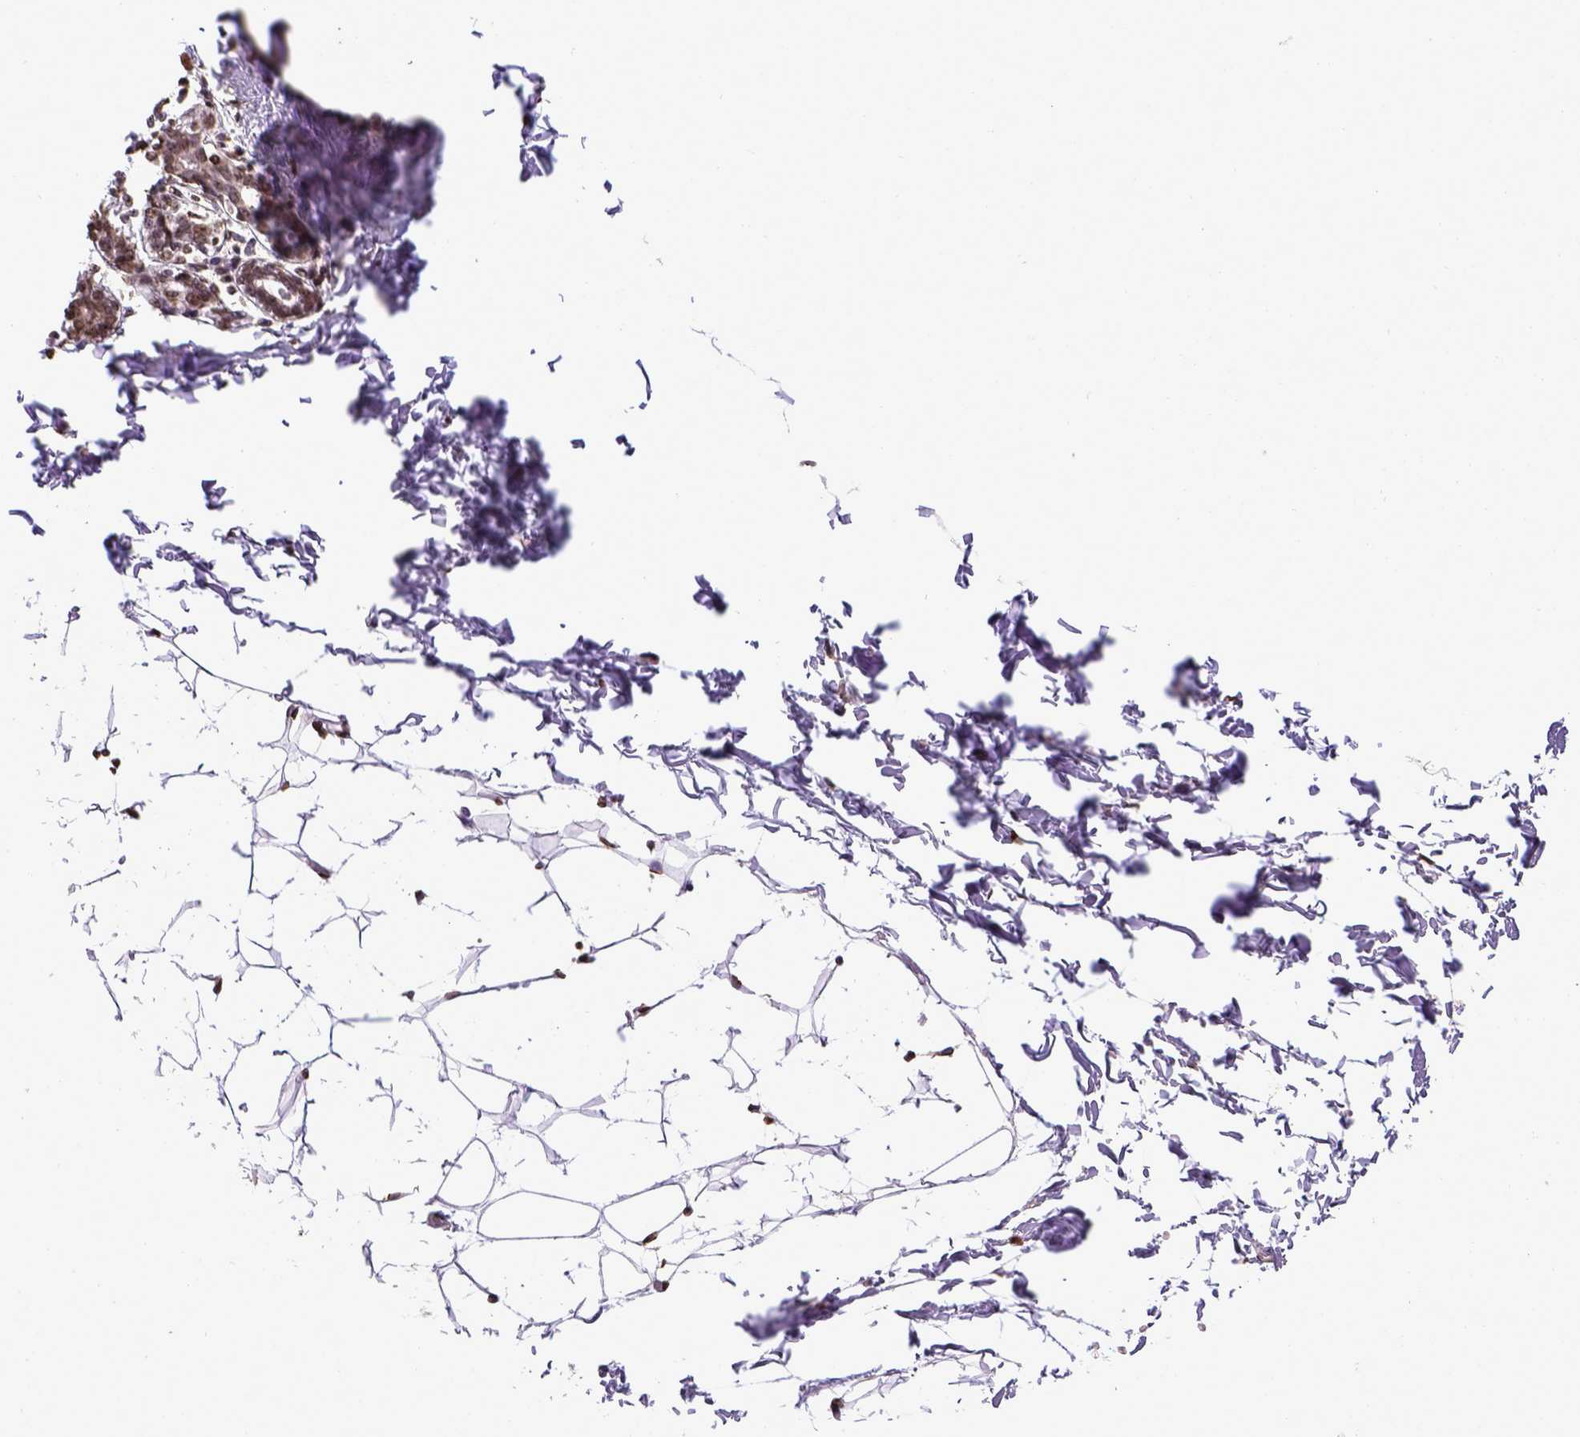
{"staining": {"intensity": "strong", "quantity": ">75%", "location": "nuclear"}, "tissue": "breast", "cell_type": "Adipocytes", "image_type": "normal", "snomed": [{"axis": "morphology", "description": "Normal tissue, NOS"}, {"axis": "topography", "description": "Skin"}, {"axis": "topography", "description": "Breast"}], "caption": "Human breast stained with a brown dye shows strong nuclear positive expression in about >75% of adipocytes.", "gene": "ZNF75D", "patient": {"sex": "female", "age": 43}}